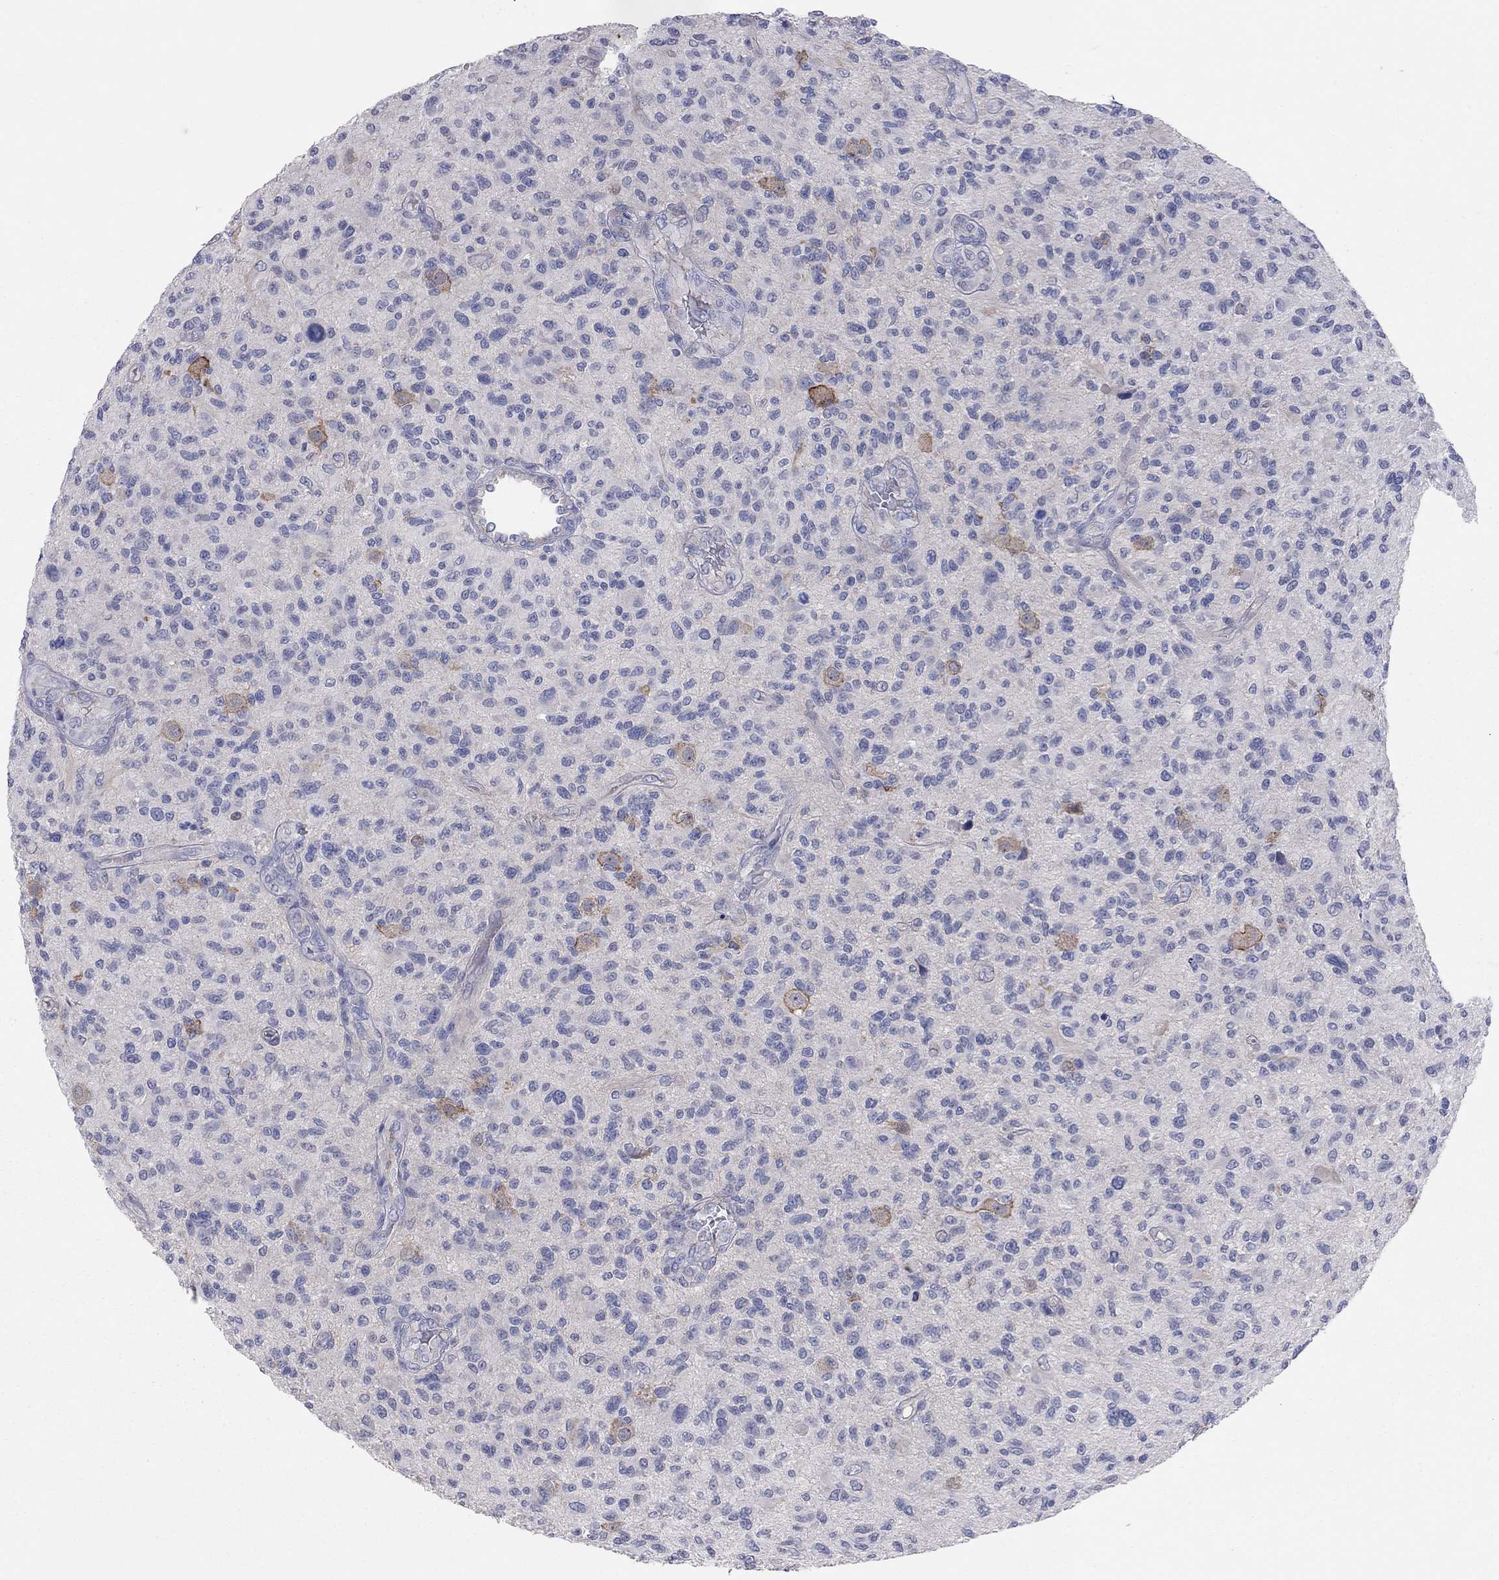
{"staining": {"intensity": "negative", "quantity": "none", "location": "none"}, "tissue": "glioma", "cell_type": "Tumor cells", "image_type": "cancer", "snomed": [{"axis": "morphology", "description": "Glioma, malignant, High grade"}, {"axis": "topography", "description": "Brain"}], "caption": "Immunohistochemistry photomicrograph of neoplastic tissue: human glioma stained with DAB (3,3'-diaminobenzidine) demonstrates no significant protein staining in tumor cells. Nuclei are stained in blue.", "gene": "KCNB1", "patient": {"sex": "male", "age": 47}}